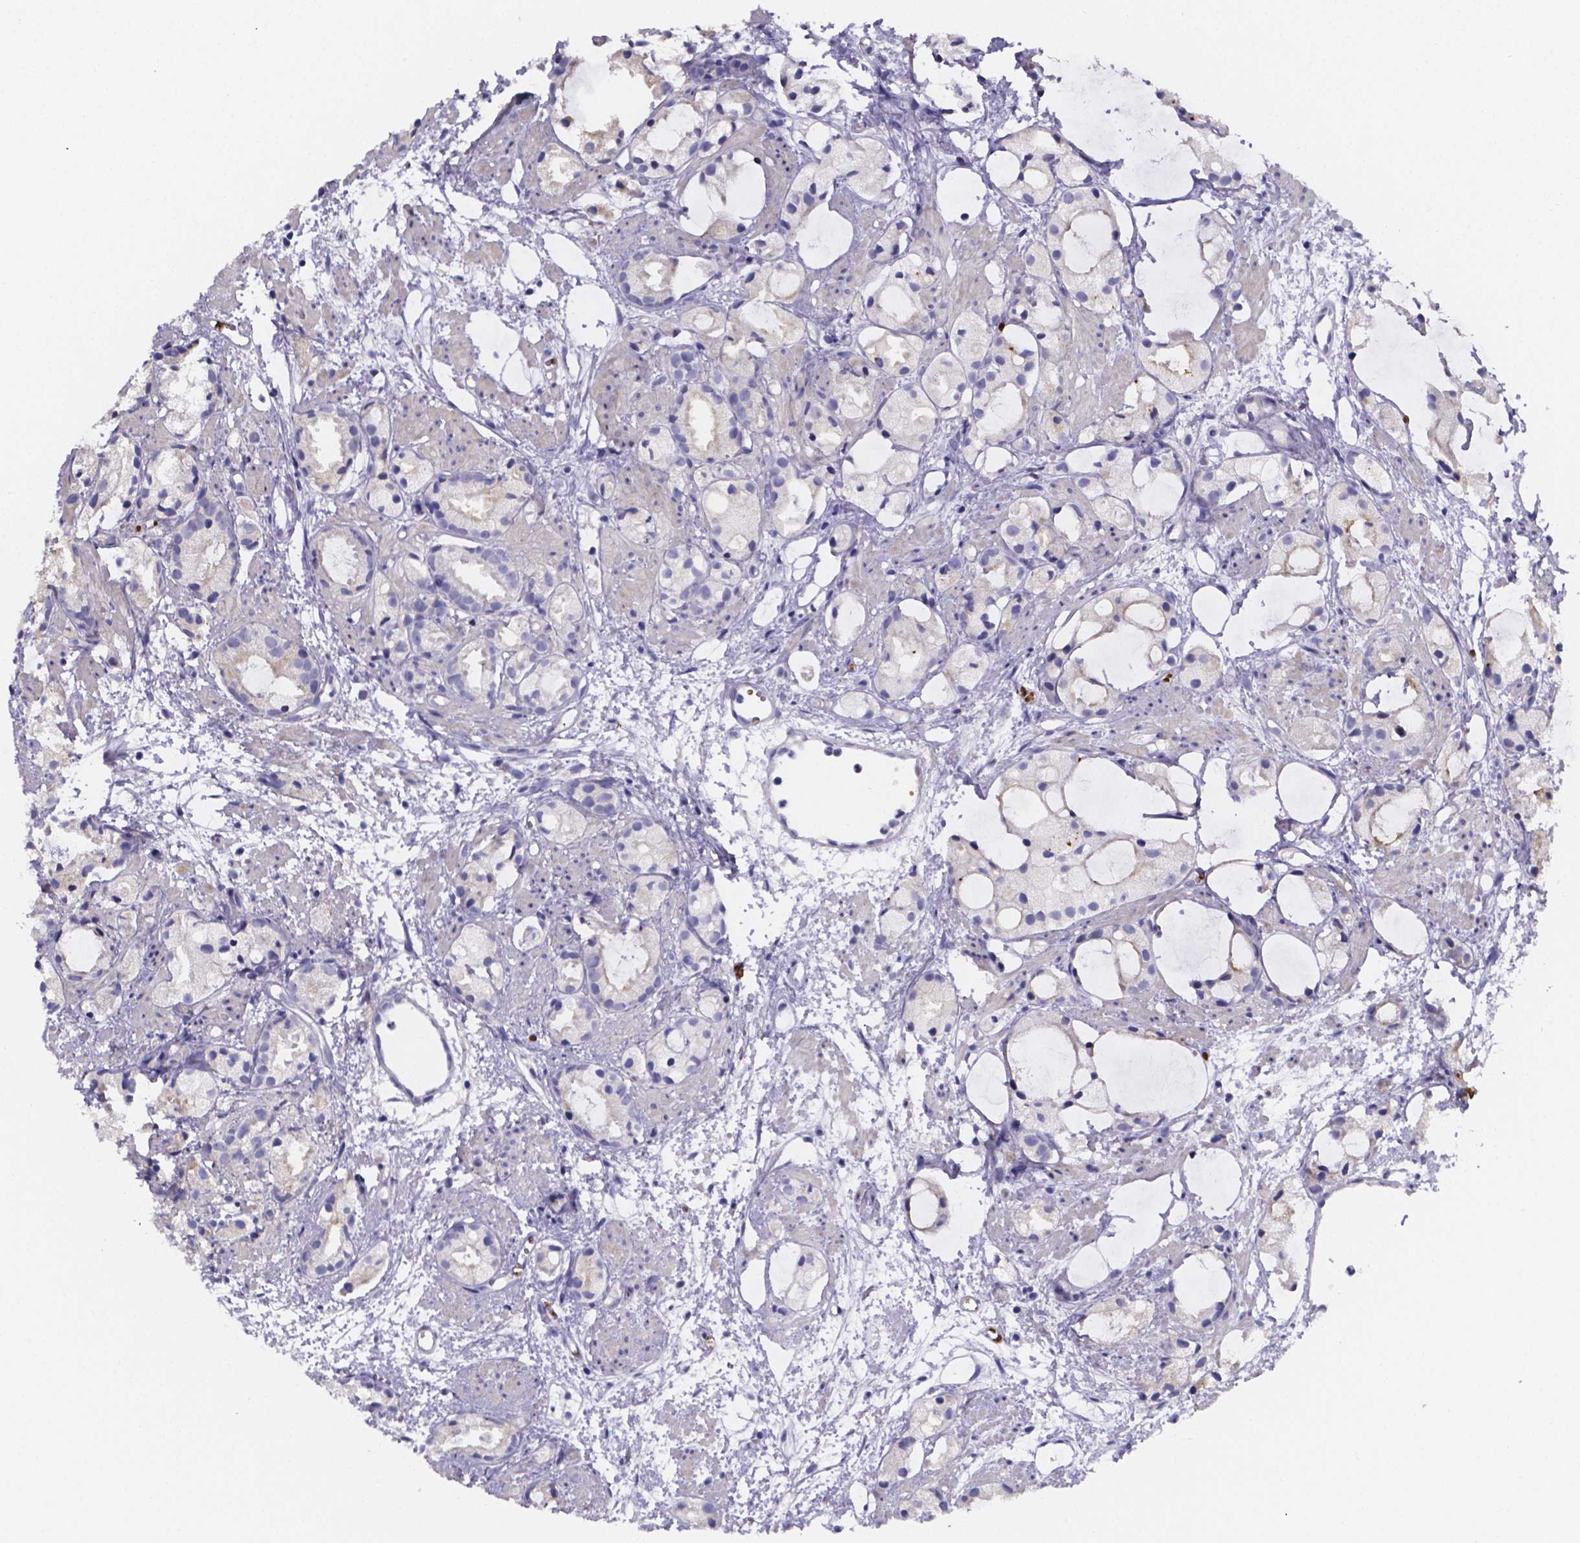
{"staining": {"intensity": "negative", "quantity": "none", "location": "none"}, "tissue": "prostate cancer", "cell_type": "Tumor cells", "image_type": "cancer", "snomed": [{"axis": "morphology", "description": "Adenocarcinoma, High grade"}, {"axis": "topography", "description": "Prostate"}], "caption": "Tumor cells show no significant protein expression in prostate cancer (high-grade adenocarcinoma).", "gene": "GABRA3", "patient": {"sex": "male", "age": 85}}